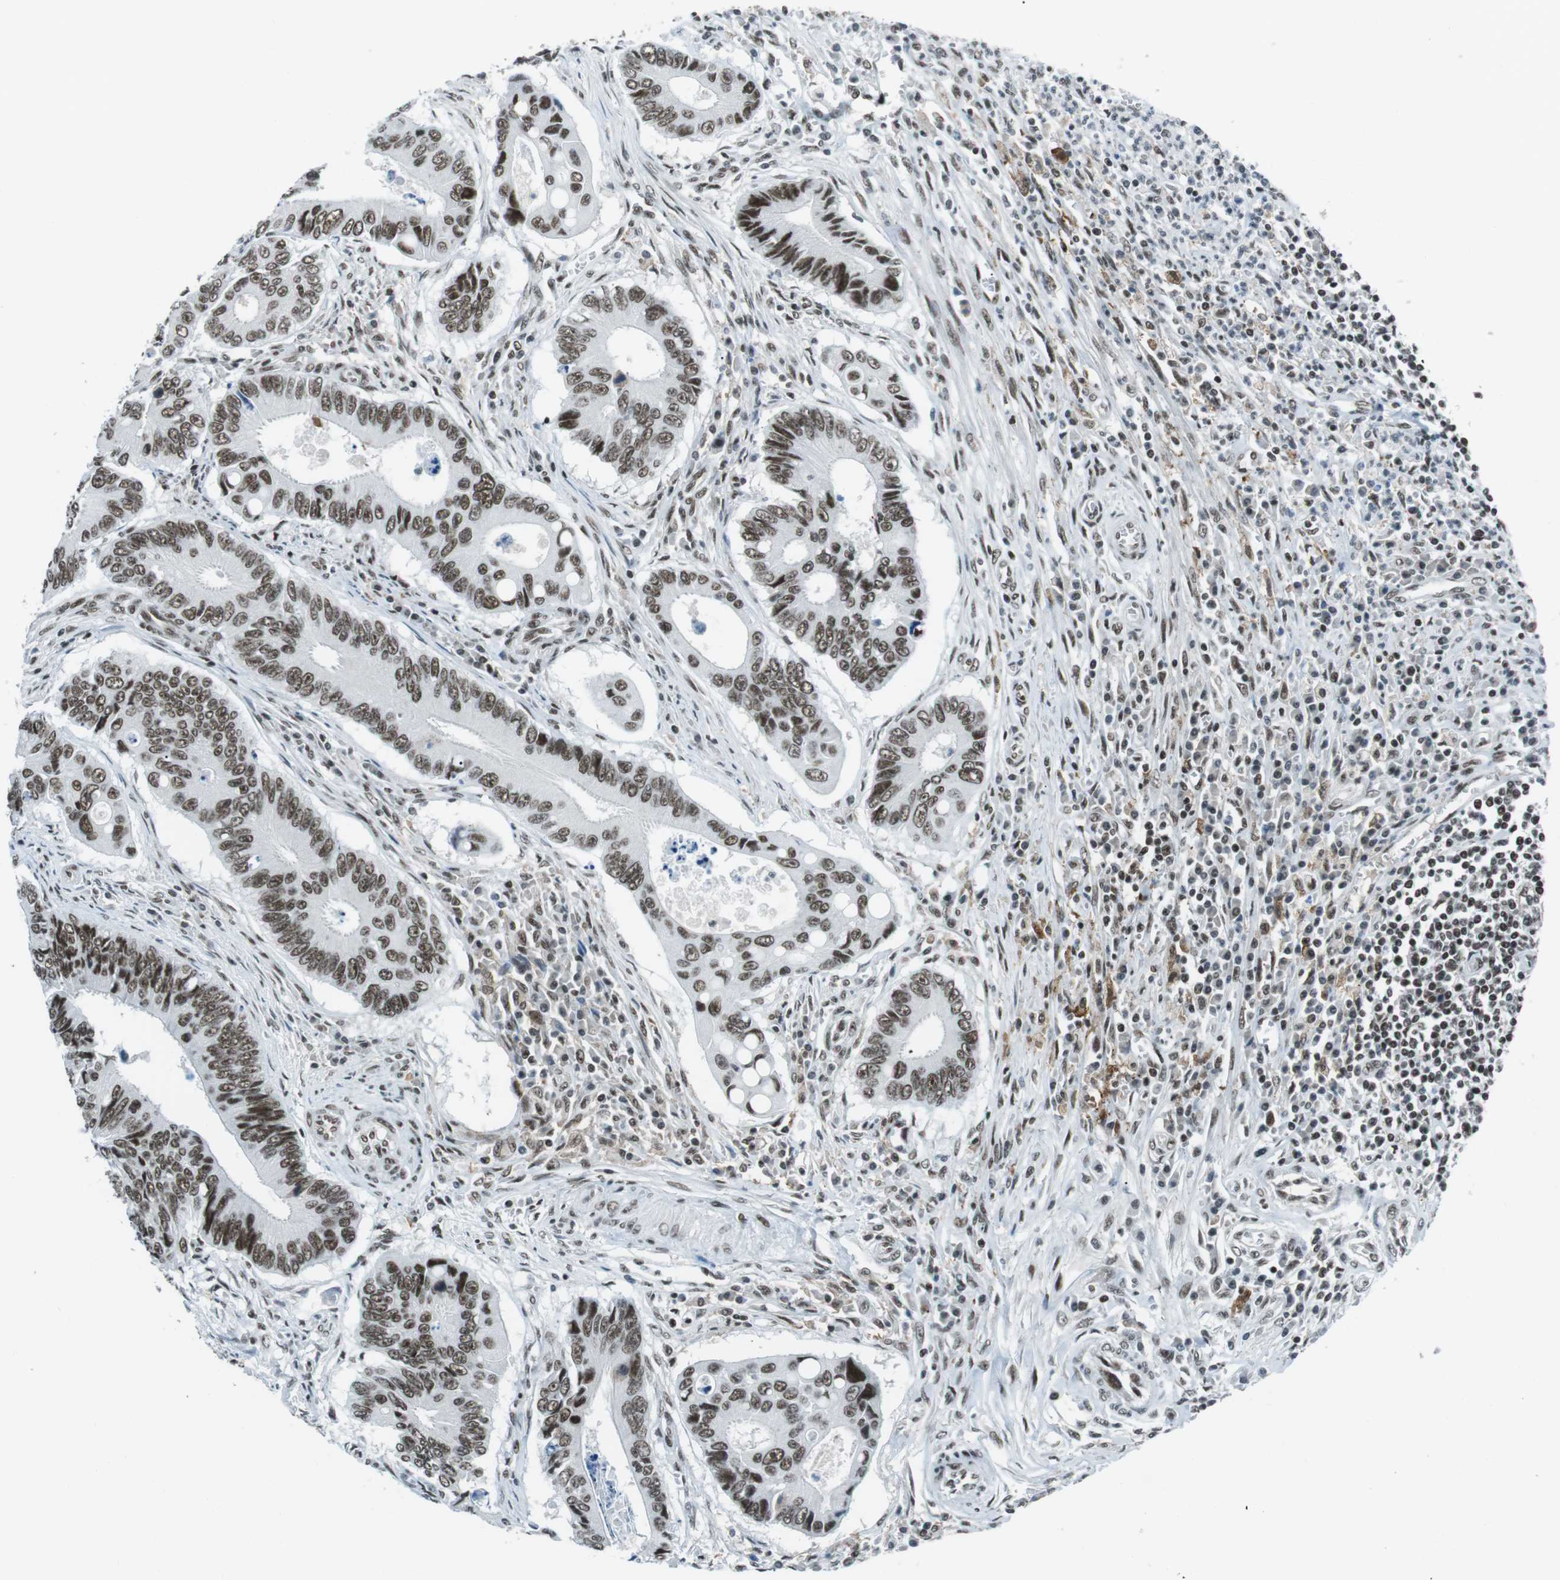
{"staining": {"intensity": "strong", "quantity": ">75%", "location": "nuclear"}, "tissue": "colorectal cancer", "cell_type": "Tumor cells", "image_type": "cancer", "snomed": [{"axis": "morphology", "description": "Inflammation, NOS"}, {"axis": "morphology", "description": "Adenocarcinoma, NOS"}, {"axis": "topography", "description": "Colon"}], "caption": "Colorectal cancer stained with a protein marker exhibits strong staining in tumor cells.", "gene": "TAF1", "patient": {"sex": "male", "age": 72}}